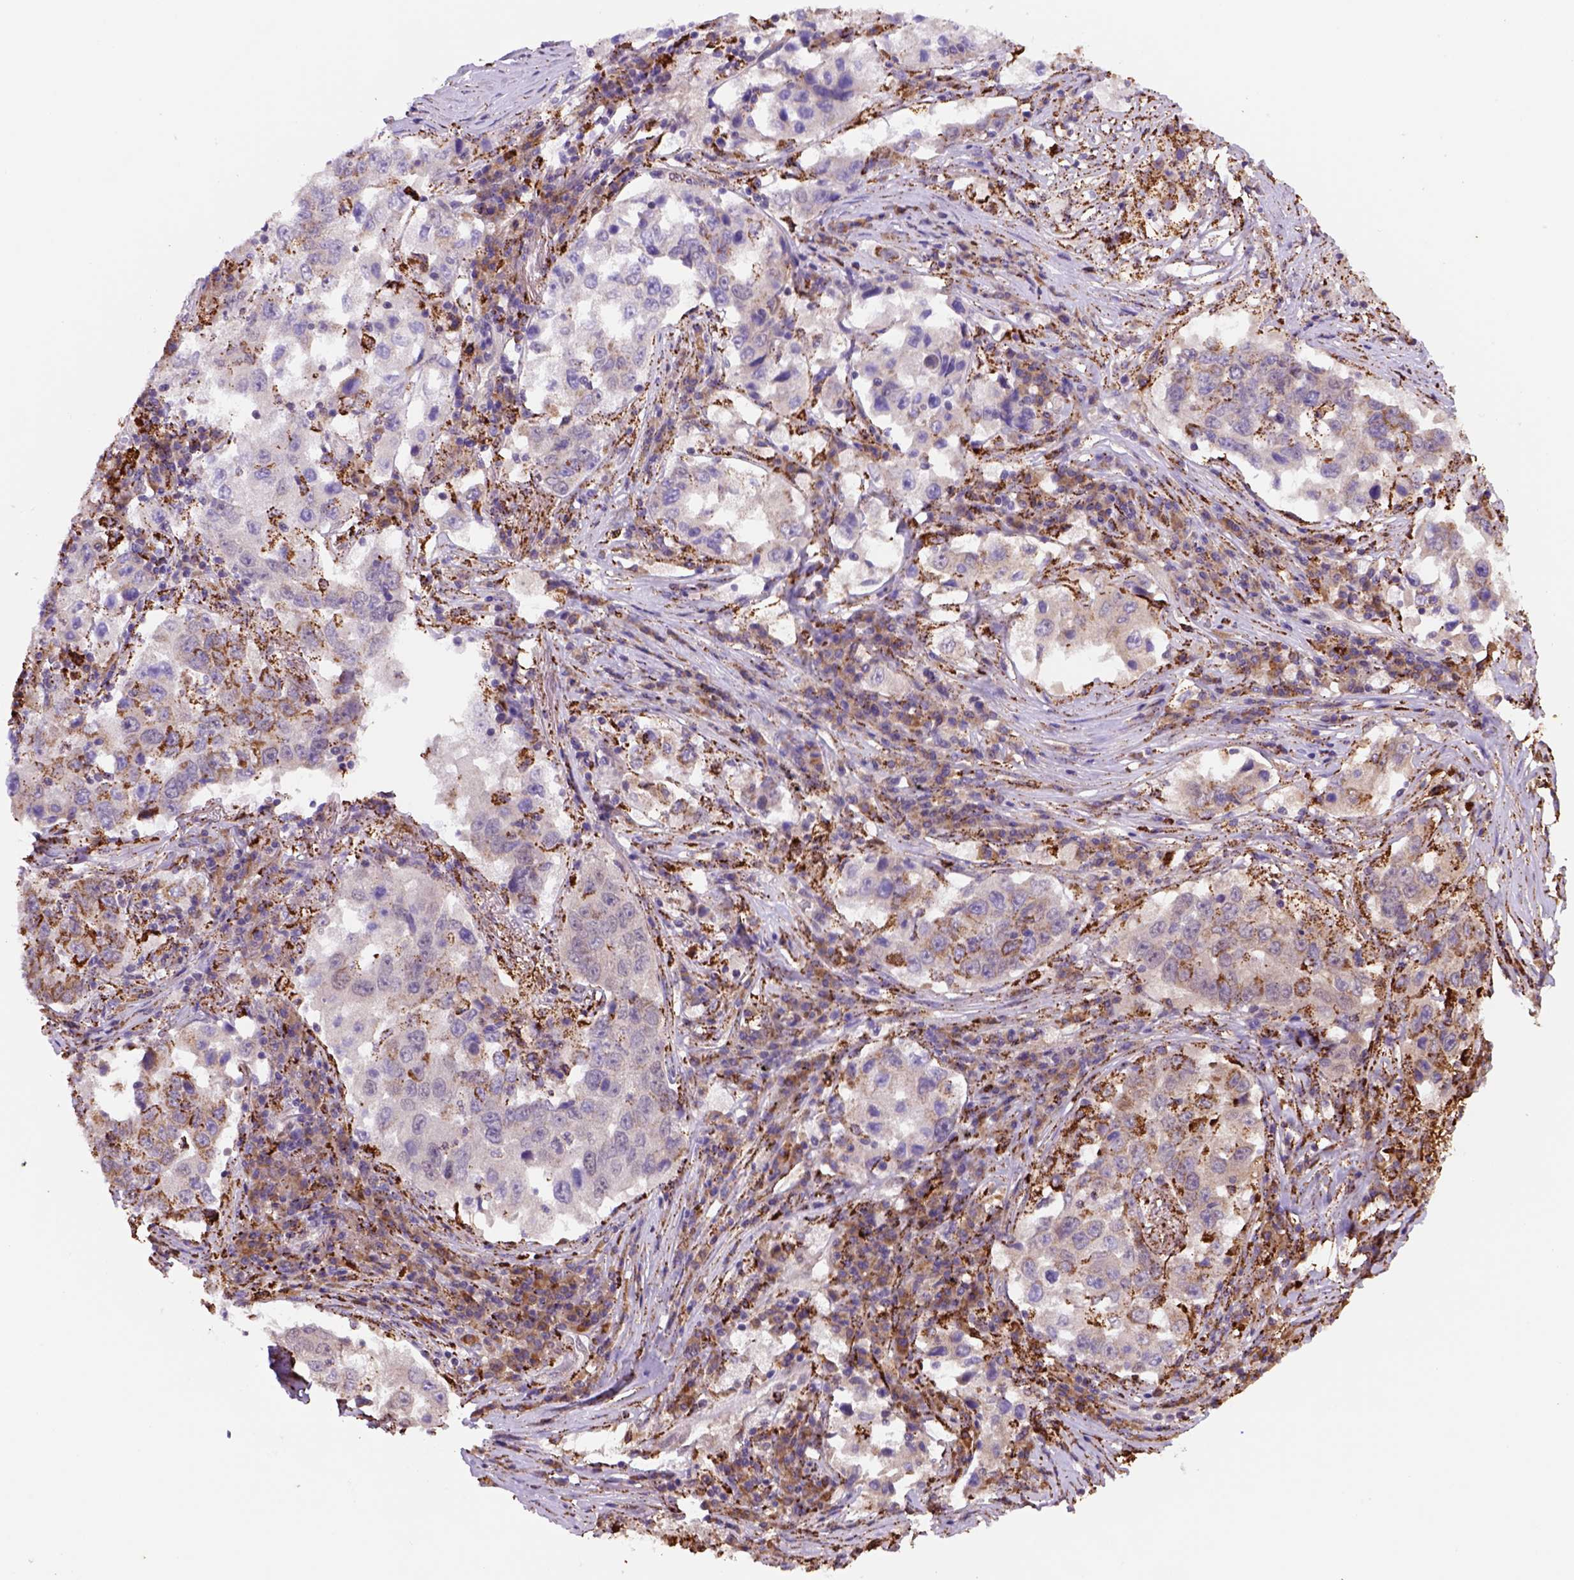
{"staining": {"intensity": "moderate", "quantity": "25%-75%", "location": "cytoplasmic/membranous"}, "tissue": "lung cancer", "cell_type": "Tumor cells", "image_type": "cancer", "snomed": [{"axis": "morphology", "description": "Adenocarcinoma, NOS"}, {"axis": "topography", "description": "Lung"}], "caption": "The photomicrograph displays a brown stain indicating the presence of a protein in the cytoplasmic/membranous of tumor cells in lung adenocarcinoma.", "gene": "FZD7", "patient": {"sex": "male", "age": 73}}